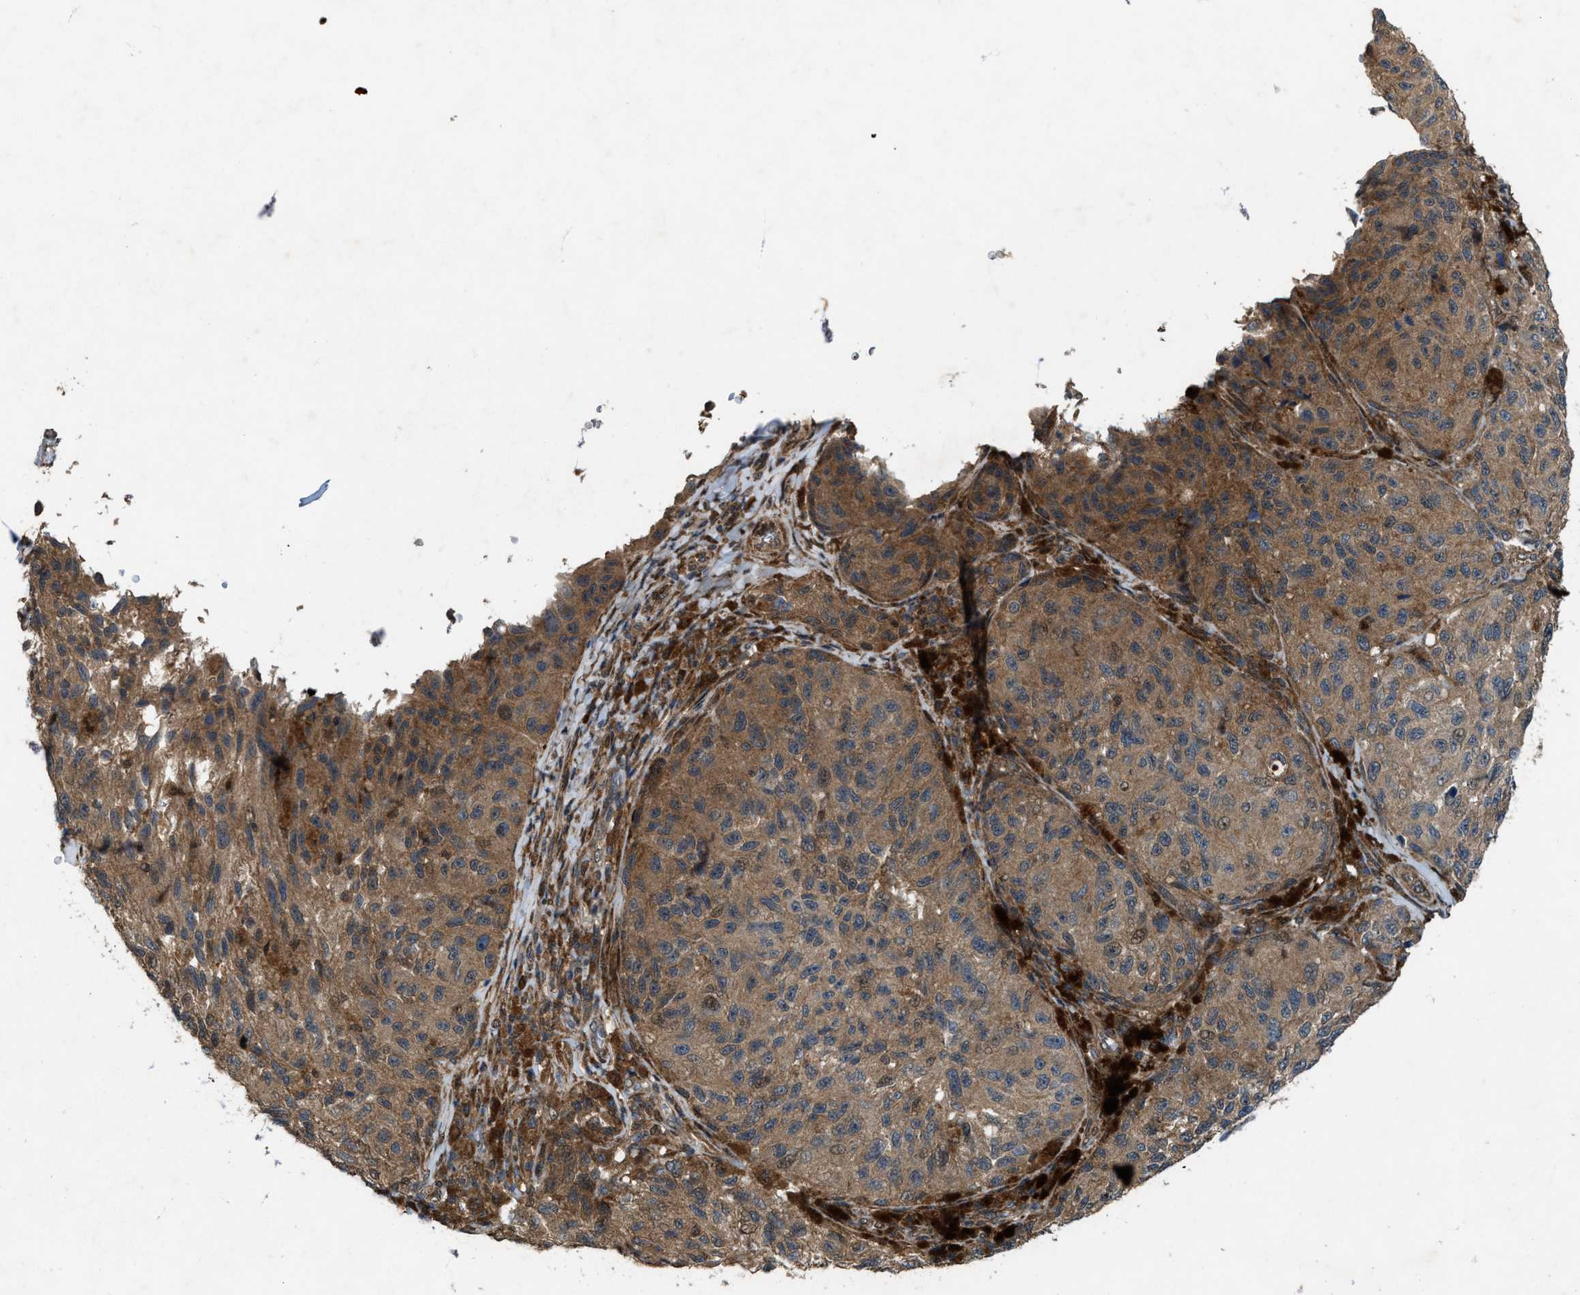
{"staining": {"intensity": "moderate", "quantity": ">75%", "location": "cytoplasmic/membranous"}, "tissue": "melanoma", "cell_type": "Tumor cells", "image_type": "cancer", "snomed": [{"axis": "morphology", "description": "Malignant melanoma, NOS"}, {"axis": "topography", "description": "Skin"}], "caption": "Immunohistochemistry (IHC) (DAB) staining of human melanoma displays moderate cytoplasmic/membranous protein expression in approximately >75% of tumor cells.", "gene": "LRRC72", "patient": {"sex": "female", "age": 73}}